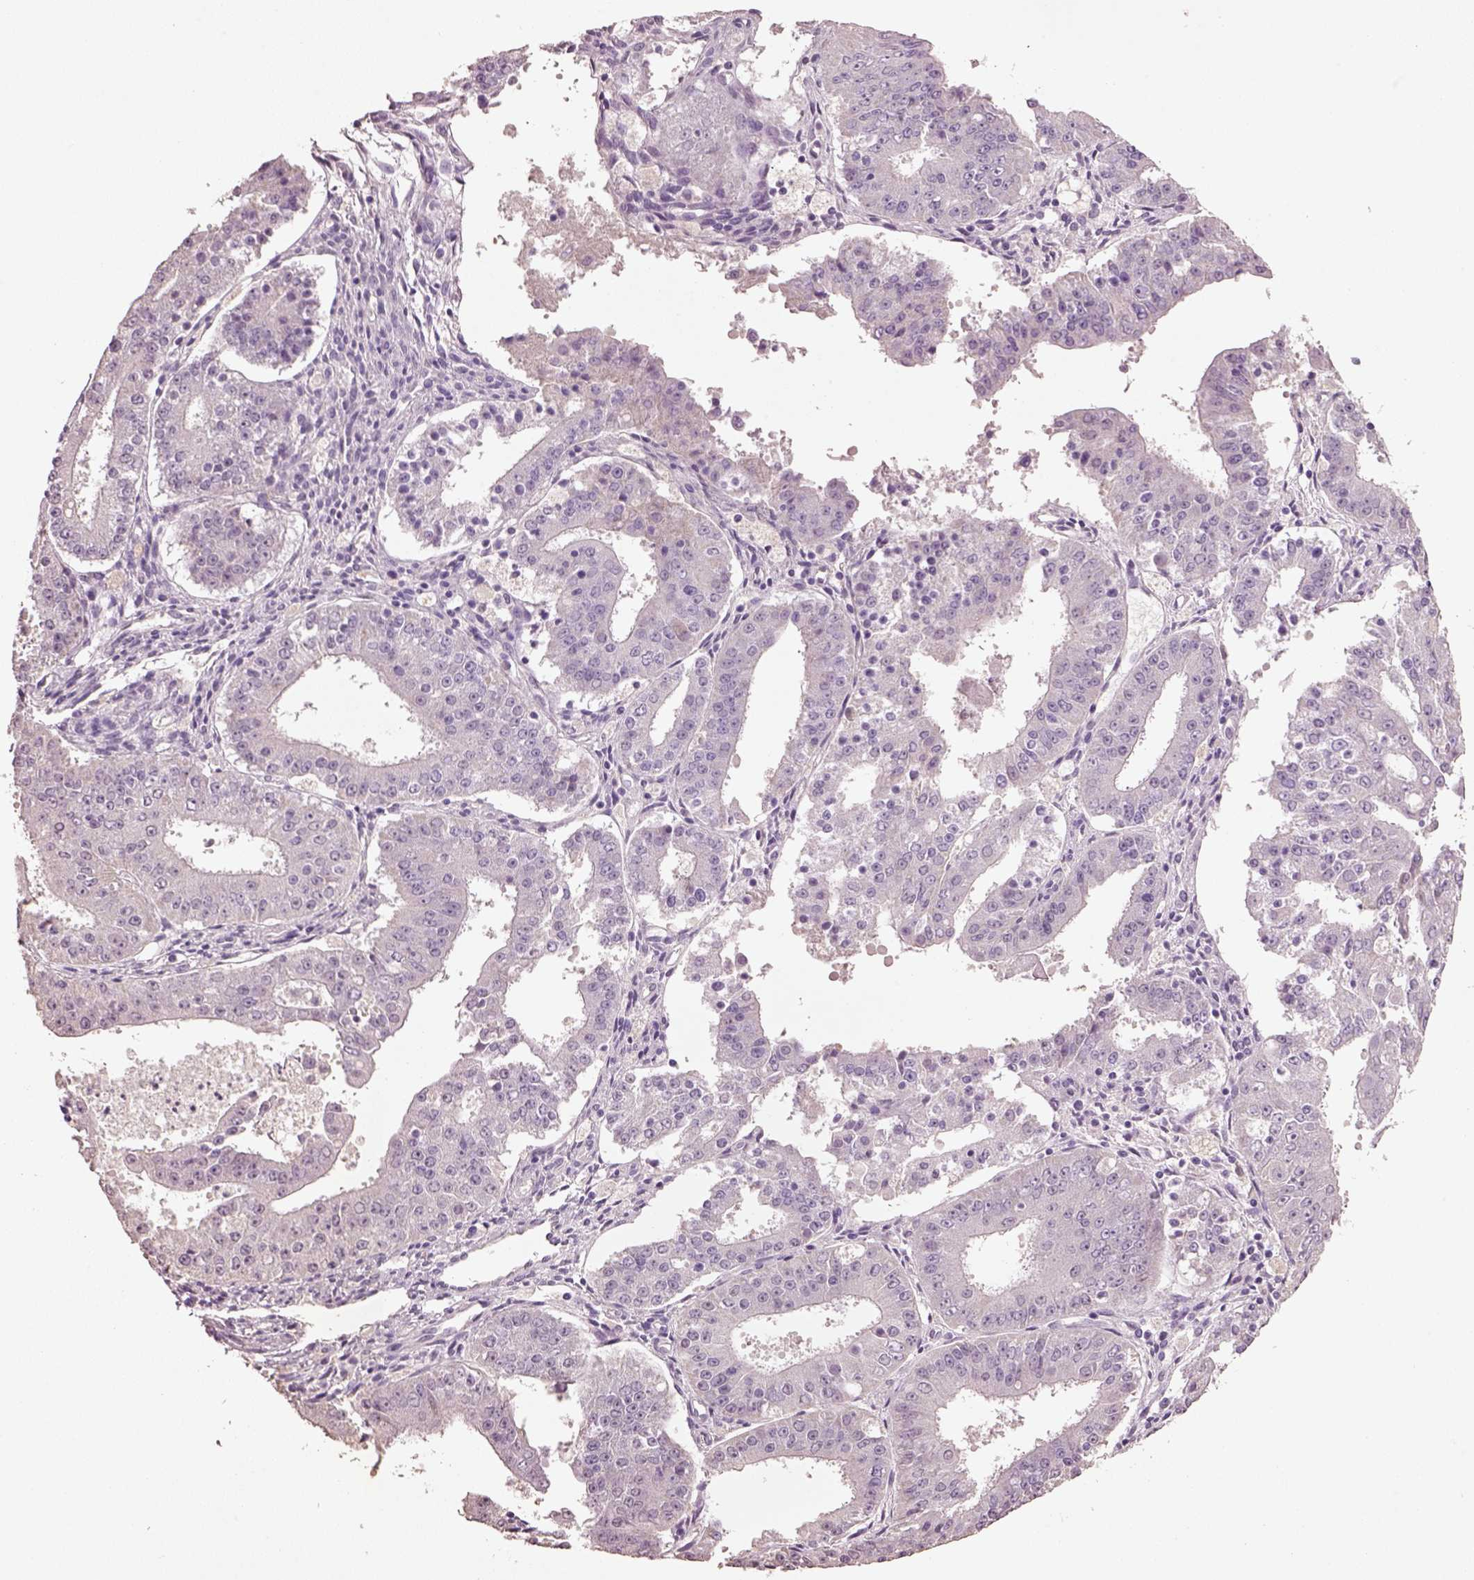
{"staining": {"intensity": "negative", "quantity": "none", "location": "none"}, "tissue": "ovarian cancer", "cell_type": "Tumor cells", "image_type": "cancer", "snomed": [{"axis": "morphology", "description": "Carcinoma, endometroid"}, {"axis": "topography", "description": "Ovary"}], "caption": "The immunohistochemistry (IHC) image has no significant staining in tumor cells of ovarian cancer (endometroid carcinoma) tissue.", "gene": "KCNIP3", "patient": {"sex": "female", "age": 42}}